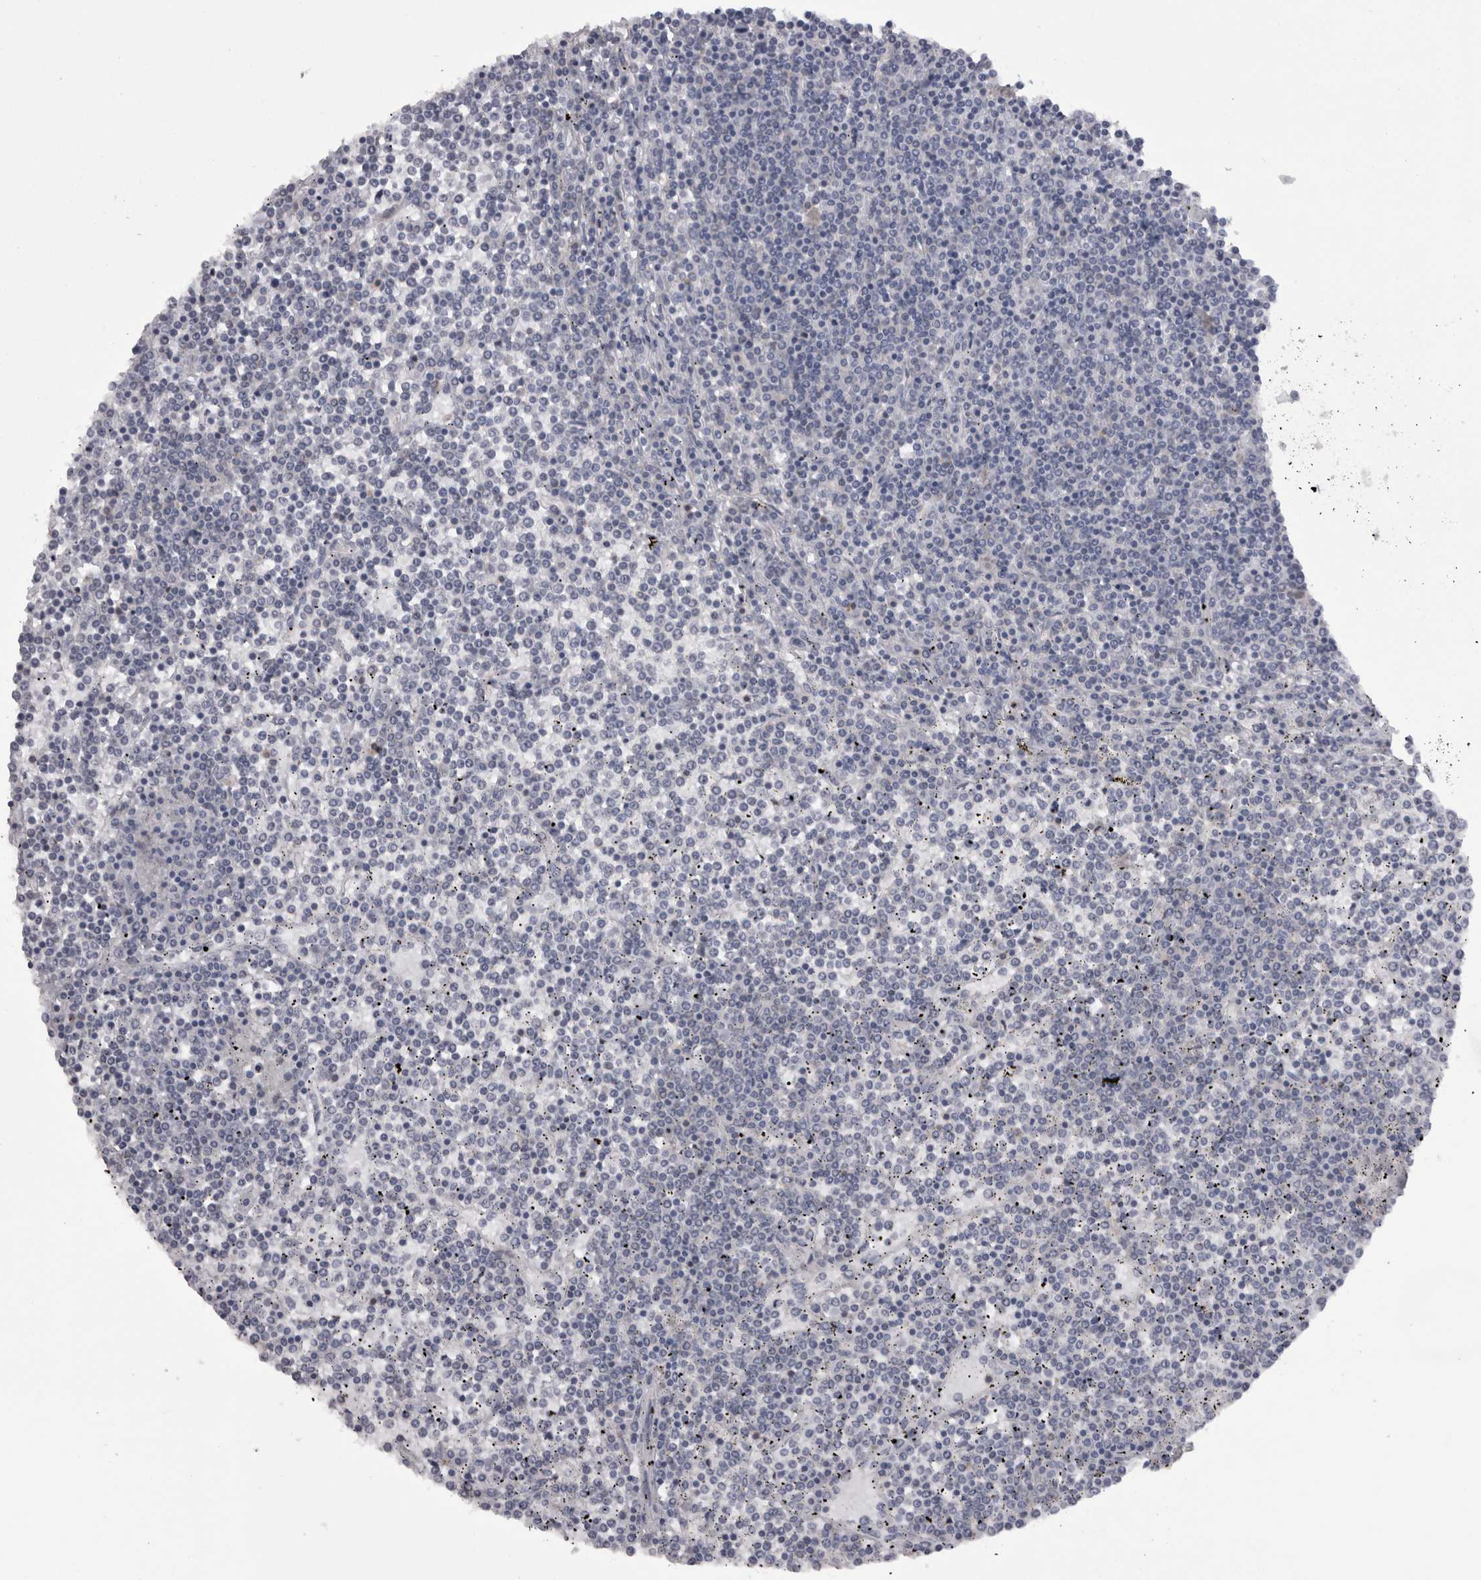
{"staining": {"intensity": "negative", "quantity": "none", "location": "none"}, "tissue": "lymphoma", "cell_type": "Tumor cells", "image_type": "cancer", "snomed": [{"axis": "morphology", "description": "Malignant lymphoma, non-Hodgkin's type, Low grade"}, {"axis": "topography", "description": "Spleen"}], "caption": "An image of lymphoma stained for a protein exhibits no brown staining in tumor cells.", "gene": "CAMK2D", "patient": {"sex": "female", "age": 19}}